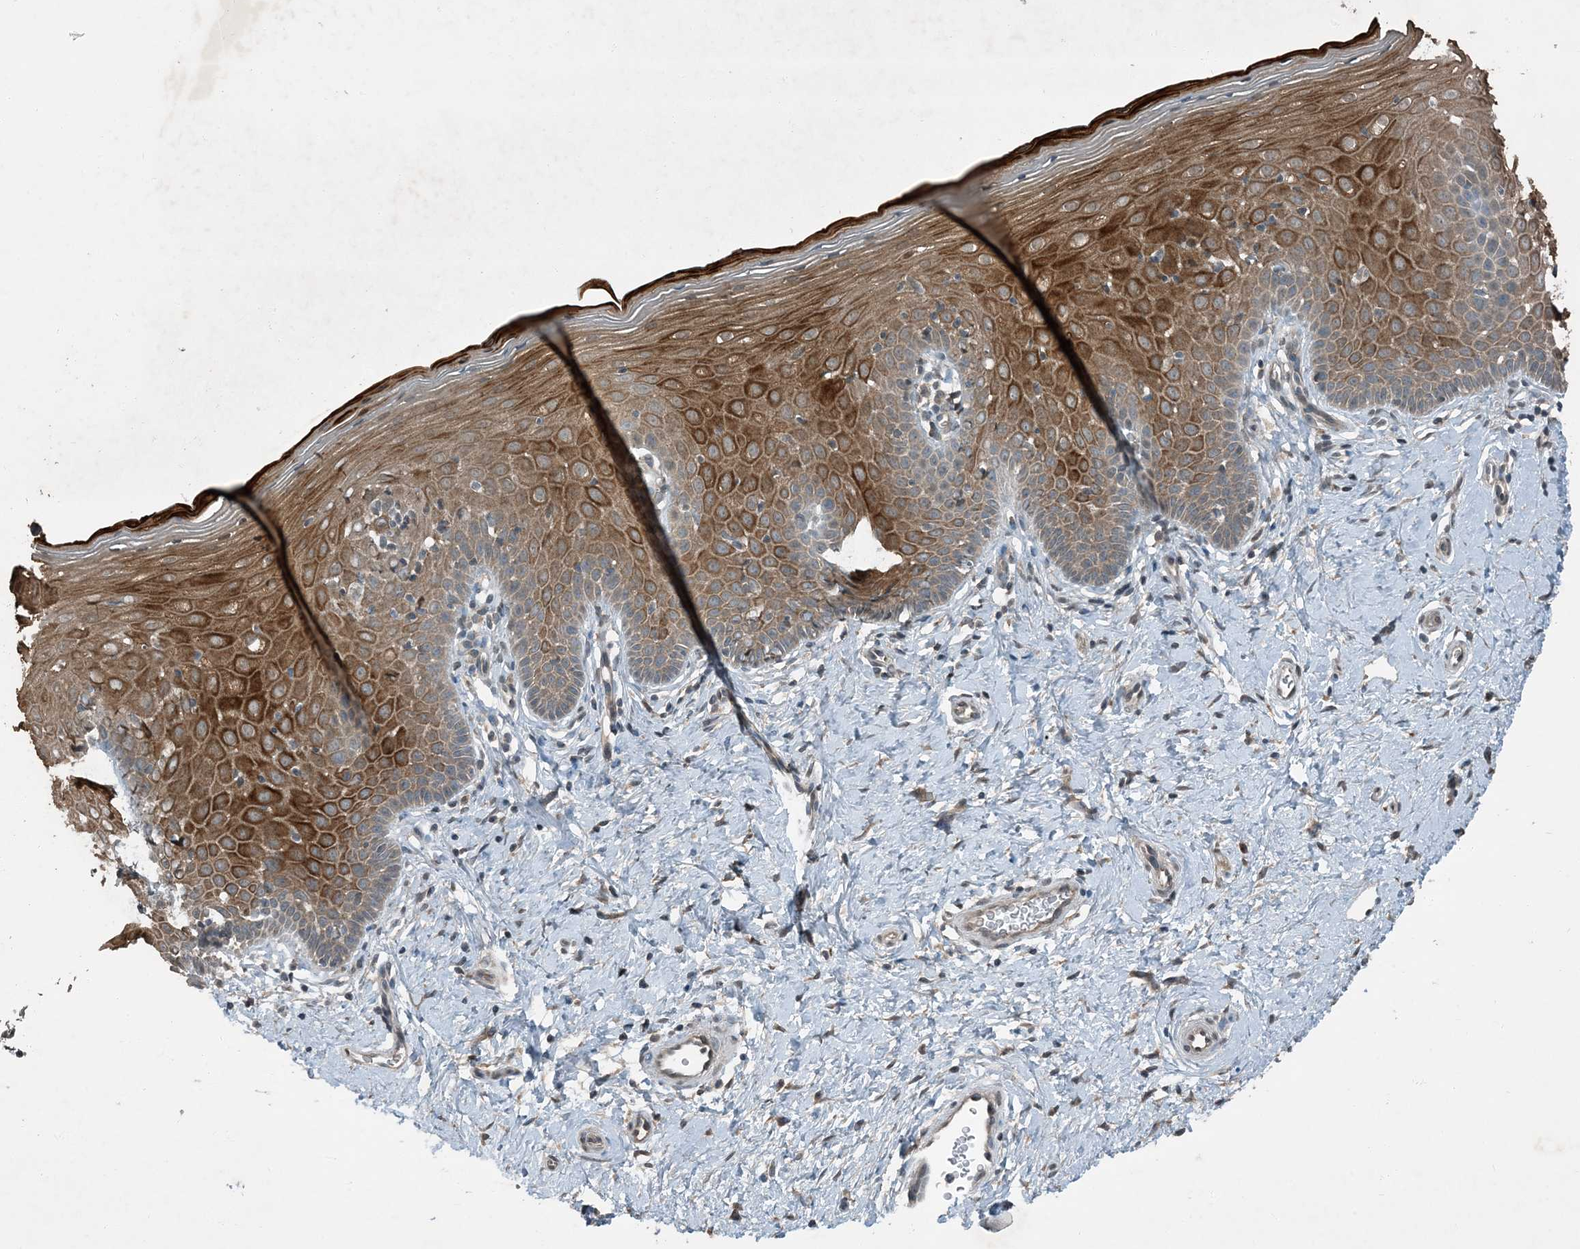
{"staining": {"intensity": "weak", "quantity": ">75%", "location": "cytoplasmic/membranous"}, "tissue": "cervix", "cell_type": "Glandular cells", "image_type": "normal", "snomed": [{"axis": "morphology", "description": "Normal tissue, NOS"}, {"axis": "topography", "description": "Cervix"}], "caption": "Protein expression analysis of normal human cervix reveals weak cytoplasmic/membranous staining in approximately >75% of glandular cells.", "gene": "MDN1", "patient": {"sex": "female", "age": 36}}